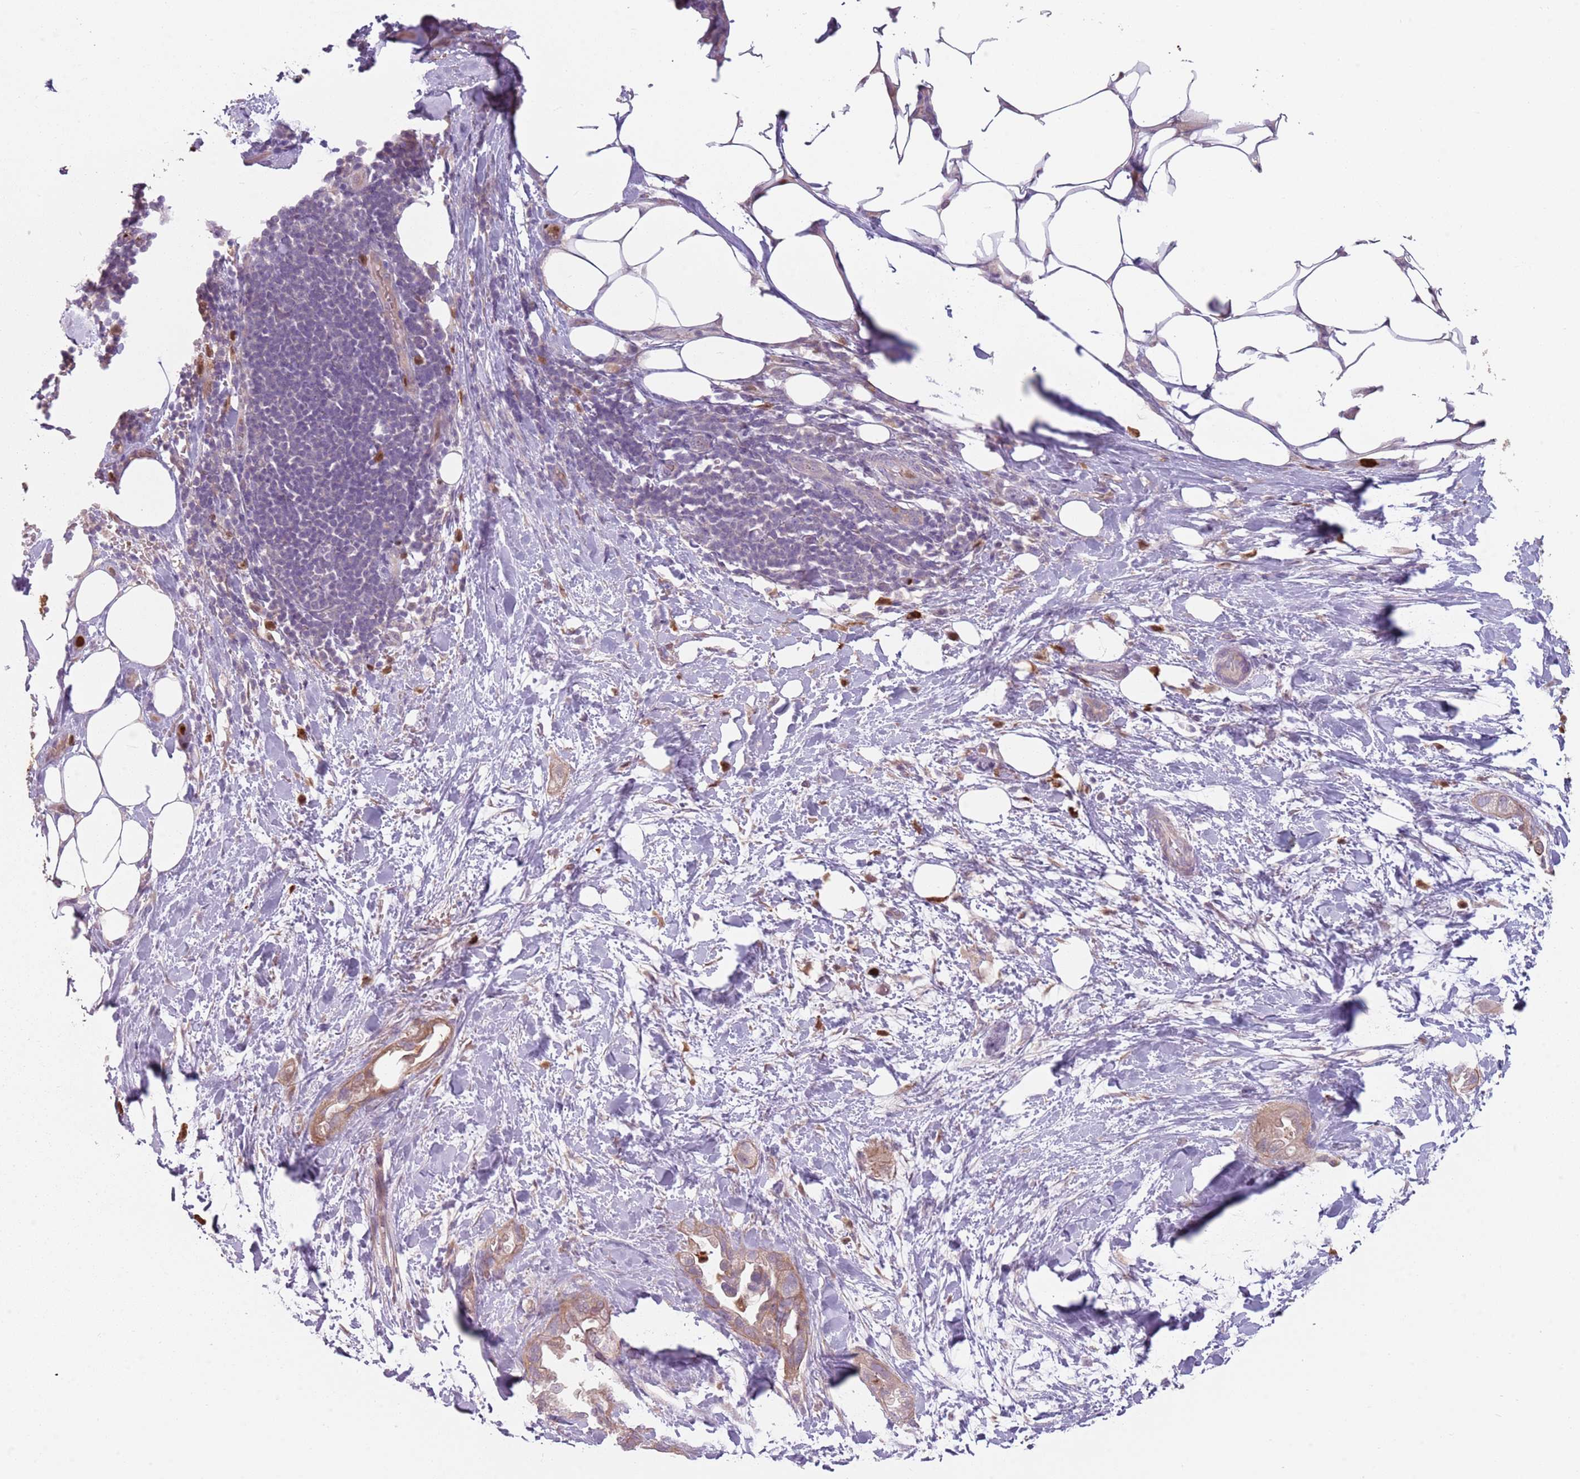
{"staining": {"intensity": "weak", "quantity": "25%-75%", "location": "cytoplasmic/membranous"}, "tissue": "pancreatic cancer", "cell_type": "Tumor cells", "image_type": "cancer", "snomed": [{"axis": "morphology", "description": "Adenocarcinoma, NOS"}, {"axis": "topography", "description": "Pancreas"}], "caption": "Human pancreatic cancer (adenocarcinoma) stained for a protein (brown) reveals weak cytoplasmic/membranous positive staining in approximately 25%-75% of tumor cells.", "gene": "SPAG4", "patient": {"sex": "male", "age": 44}}